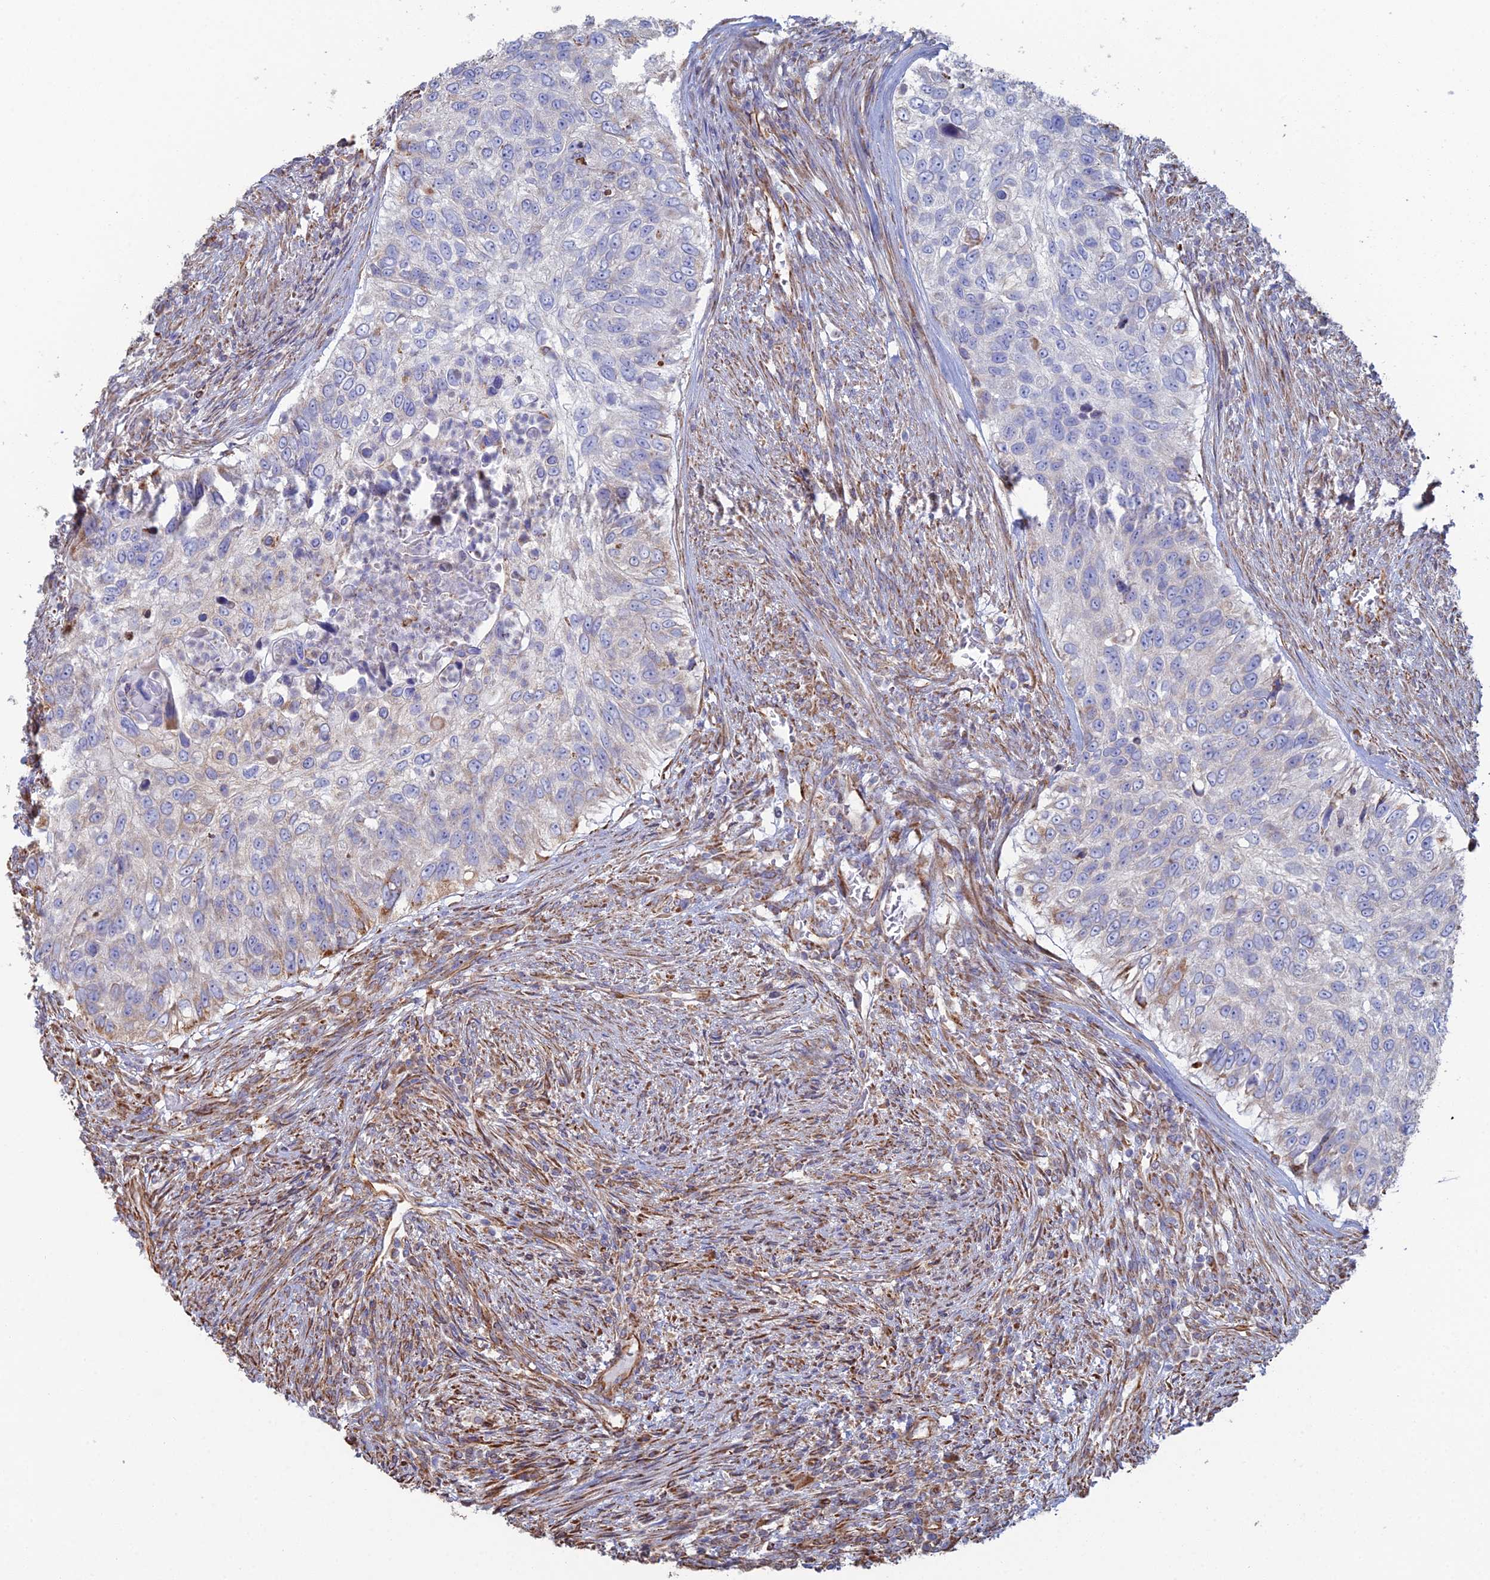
{"staining": {"intensity": "moderate", "quantity": "<25%", "location": "cytoplasmic/membranous"}, "tissue": "urothelial cancer", "cell_type": "Tumor cells", "image_type": "cancer", "snomed": [{"axis": "morphology", "description": "Urothelial carcinoma, High grade"}, {"axis": "topography", "description": "Urinary bladder"}], "caption": "Protein expression analysis of high-grade urothelial carcinoma shows moderate cytoplasmic/membranous expression in about <25% of tumor cells. (brown staining indicates protein expression, while blue staining denotes nuclei).", "gene": "CLVS2", "patient": {"sex": "female", "age": 60}}